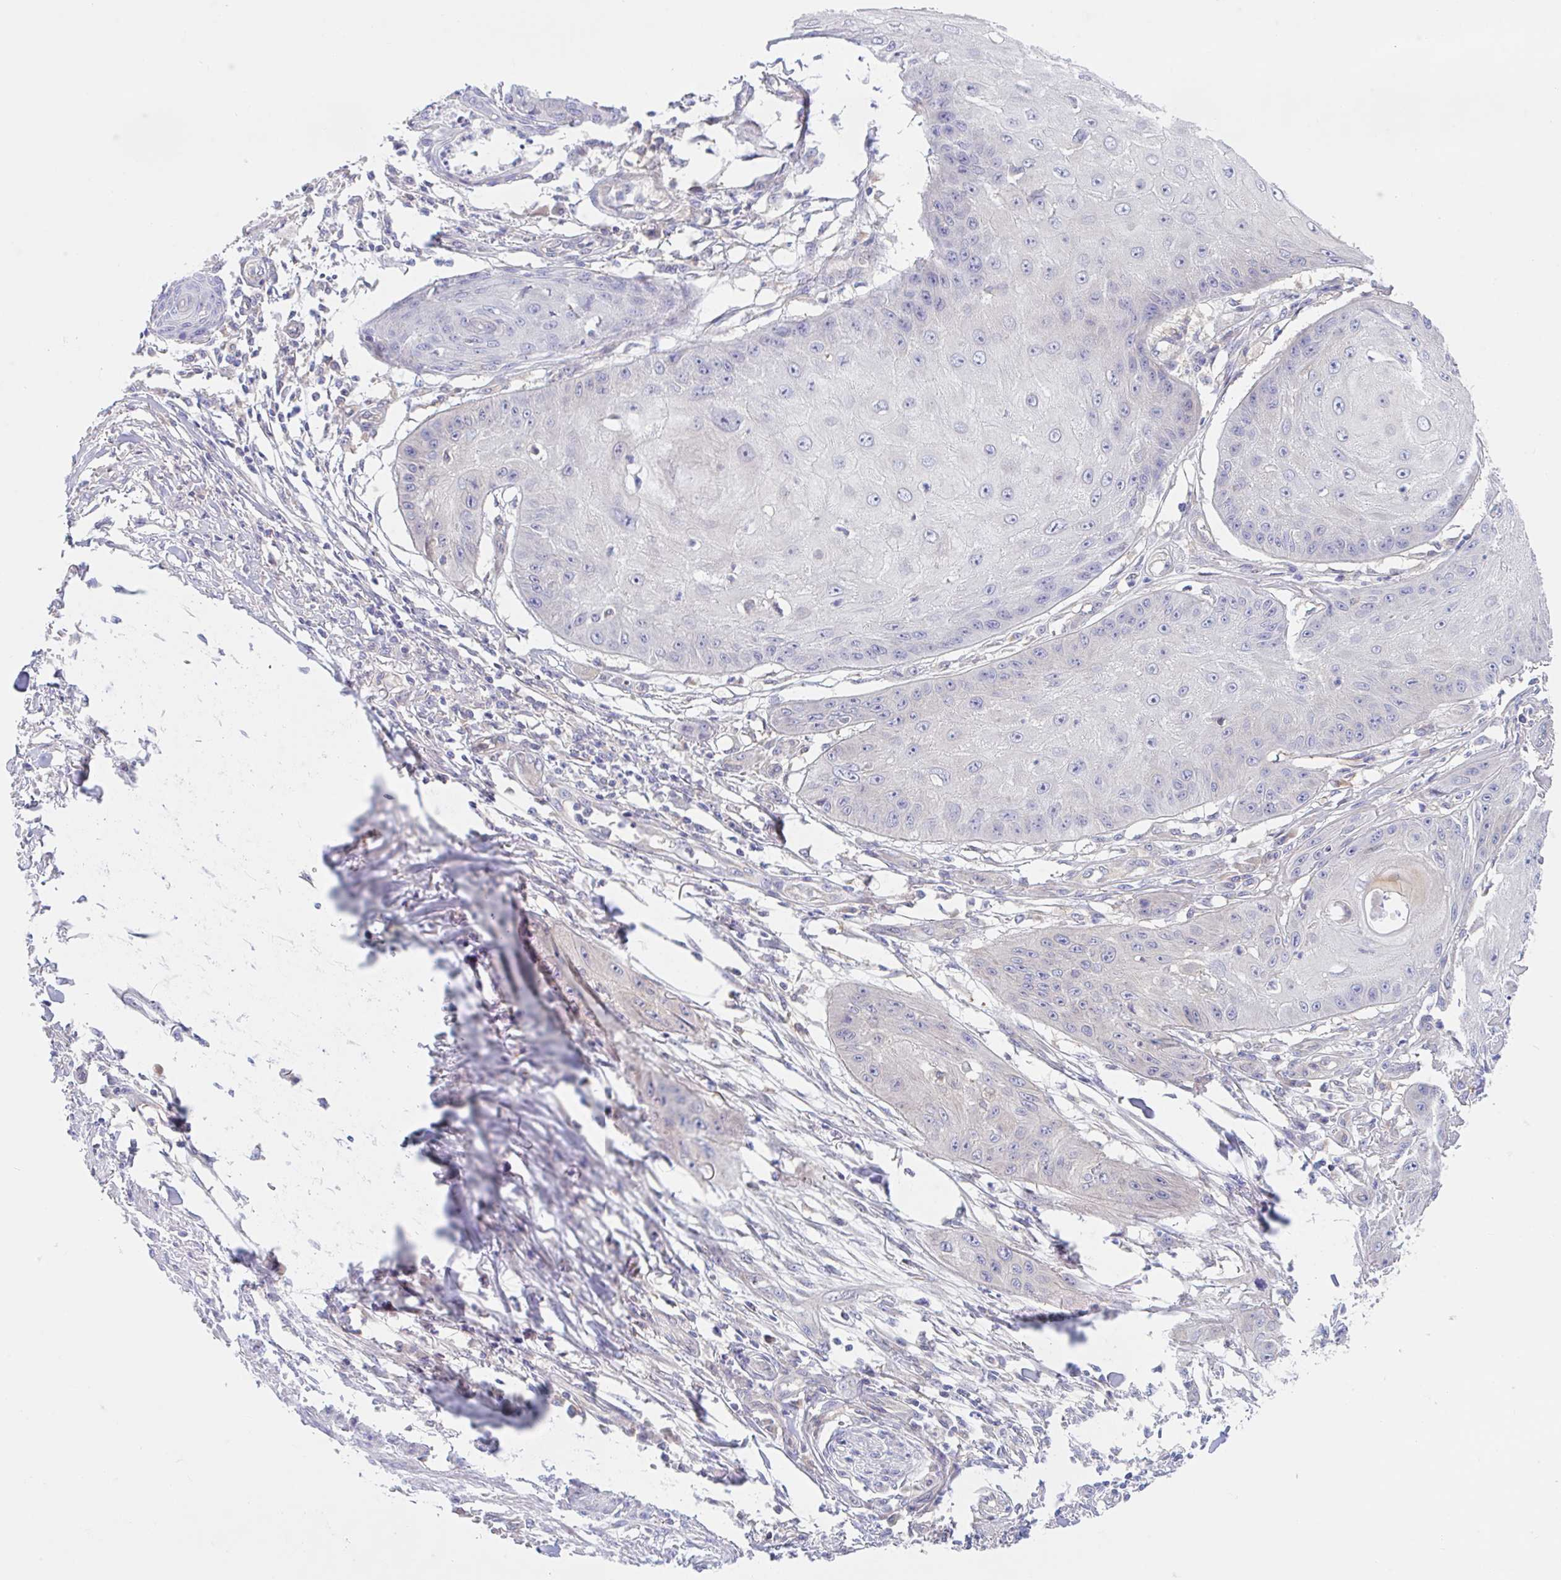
{"staining": {"intensity": "negative", "quantity": "none", "location": "none"}, "tissue": "skin cancer", "cell_type": "Tumor cells", "image_type": "cancer", "snomed": [{"axis": "morphology", "description": "Squamous cell carcinoma, NOS"}, {"axis": "topography", "description": "Skin"}], "caption": "IHC image of neoplastic tissue: human skin cancer (squamous cell carcinoma) stained with DAB reveals no significant protein positivity in tumor cells.", "gene": "TMEM86A", "patient": {"sex": "male", "age": 70}}